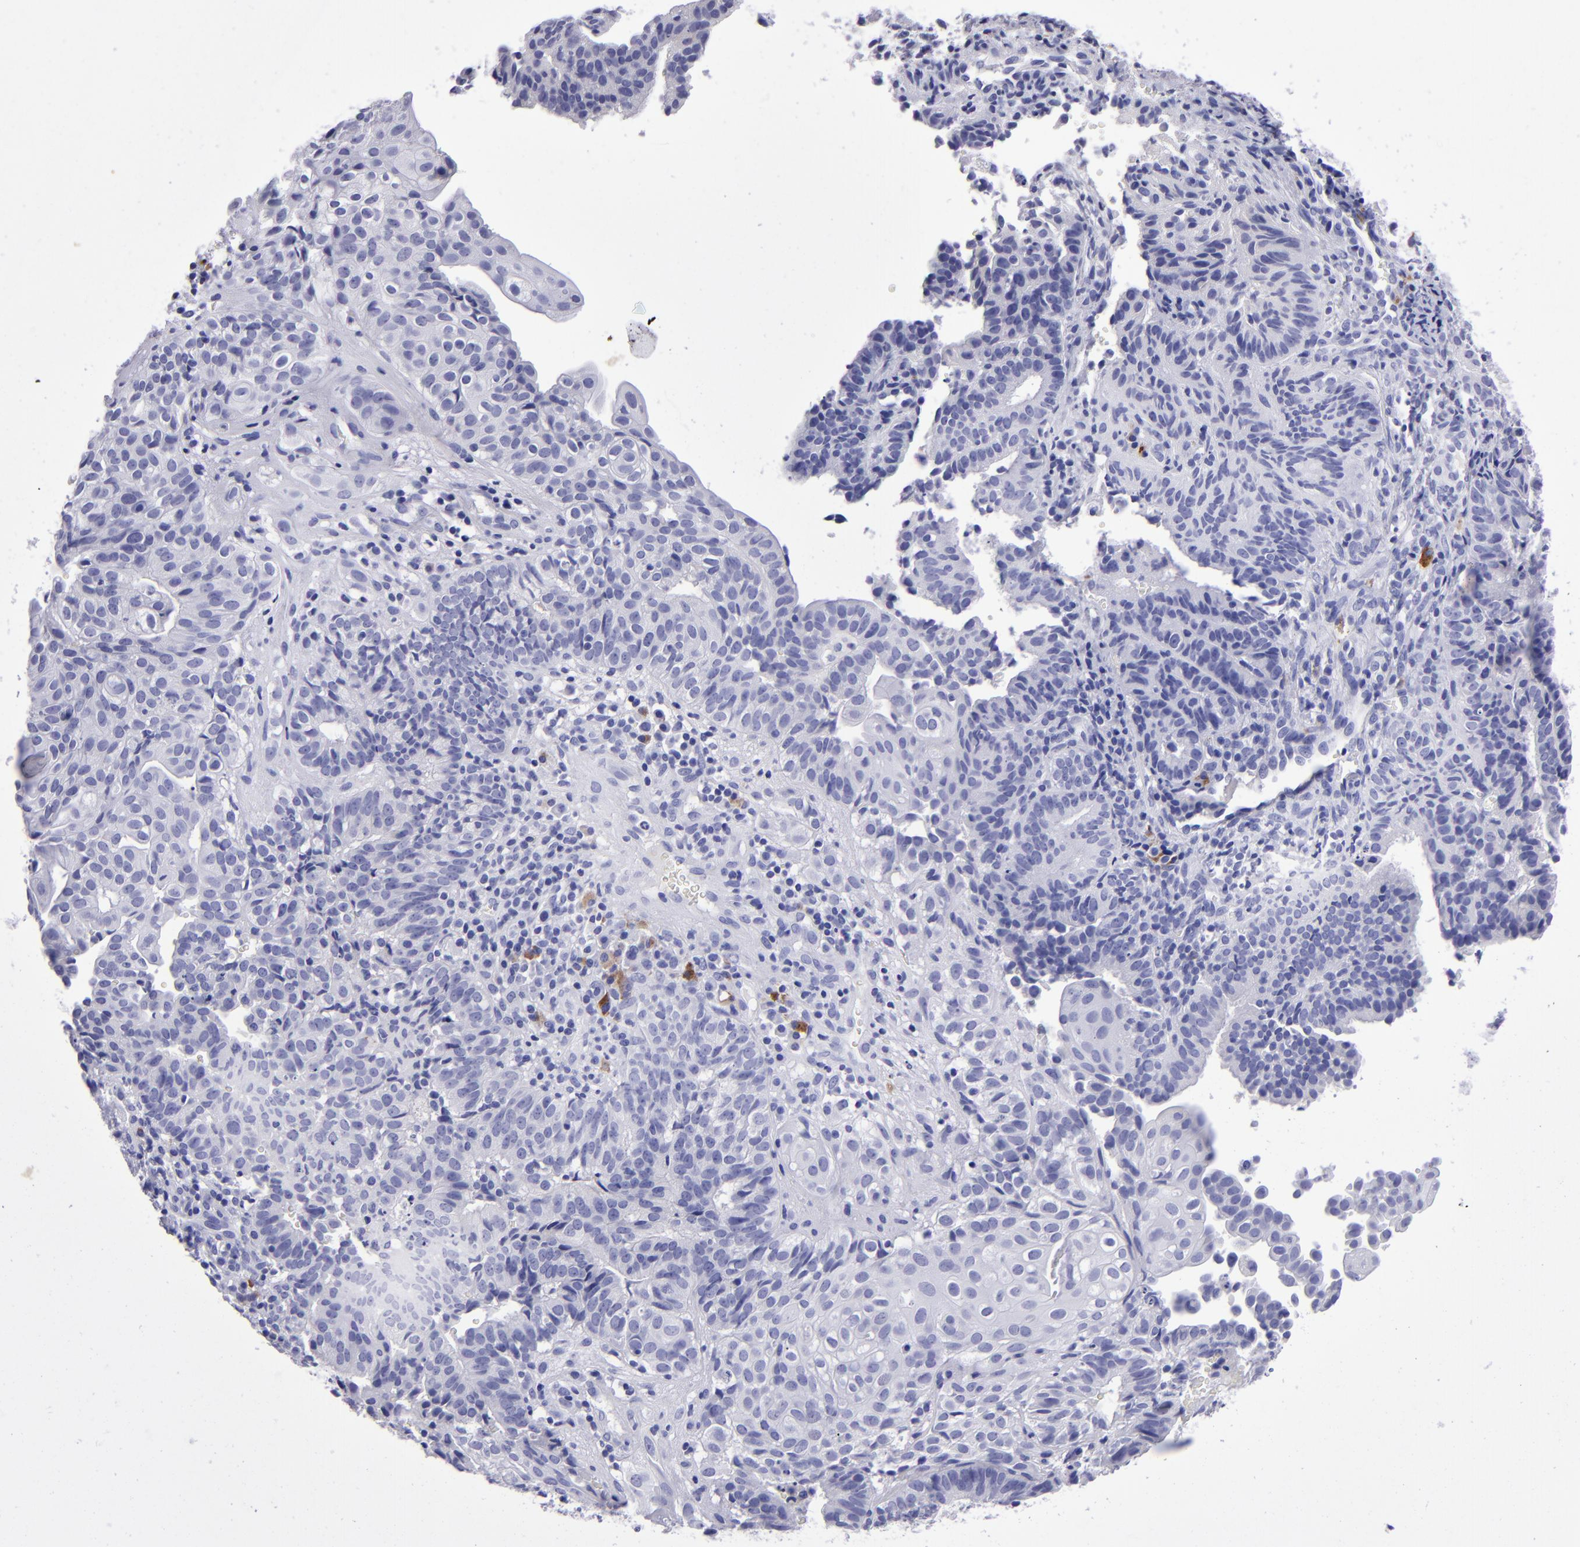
{"staining": {"intensity": "negative", "quantity": "none", "location": "none"}, "tissue": "cervical cancer", "cell_type": "Tumor cells", "image_type": "cancer", "snomed": [{"axis": "morphology", "description": "Adenocarcinoma, NOS"}, {"axis": "topography", "description": "Cervix"}], "caption": "Micrograph shows no protein expression in tumor cells of adenocarcinoma (cervical) tissue.", "gene": "TYRP1", "patient": {"sex": "female", "age": 60}}